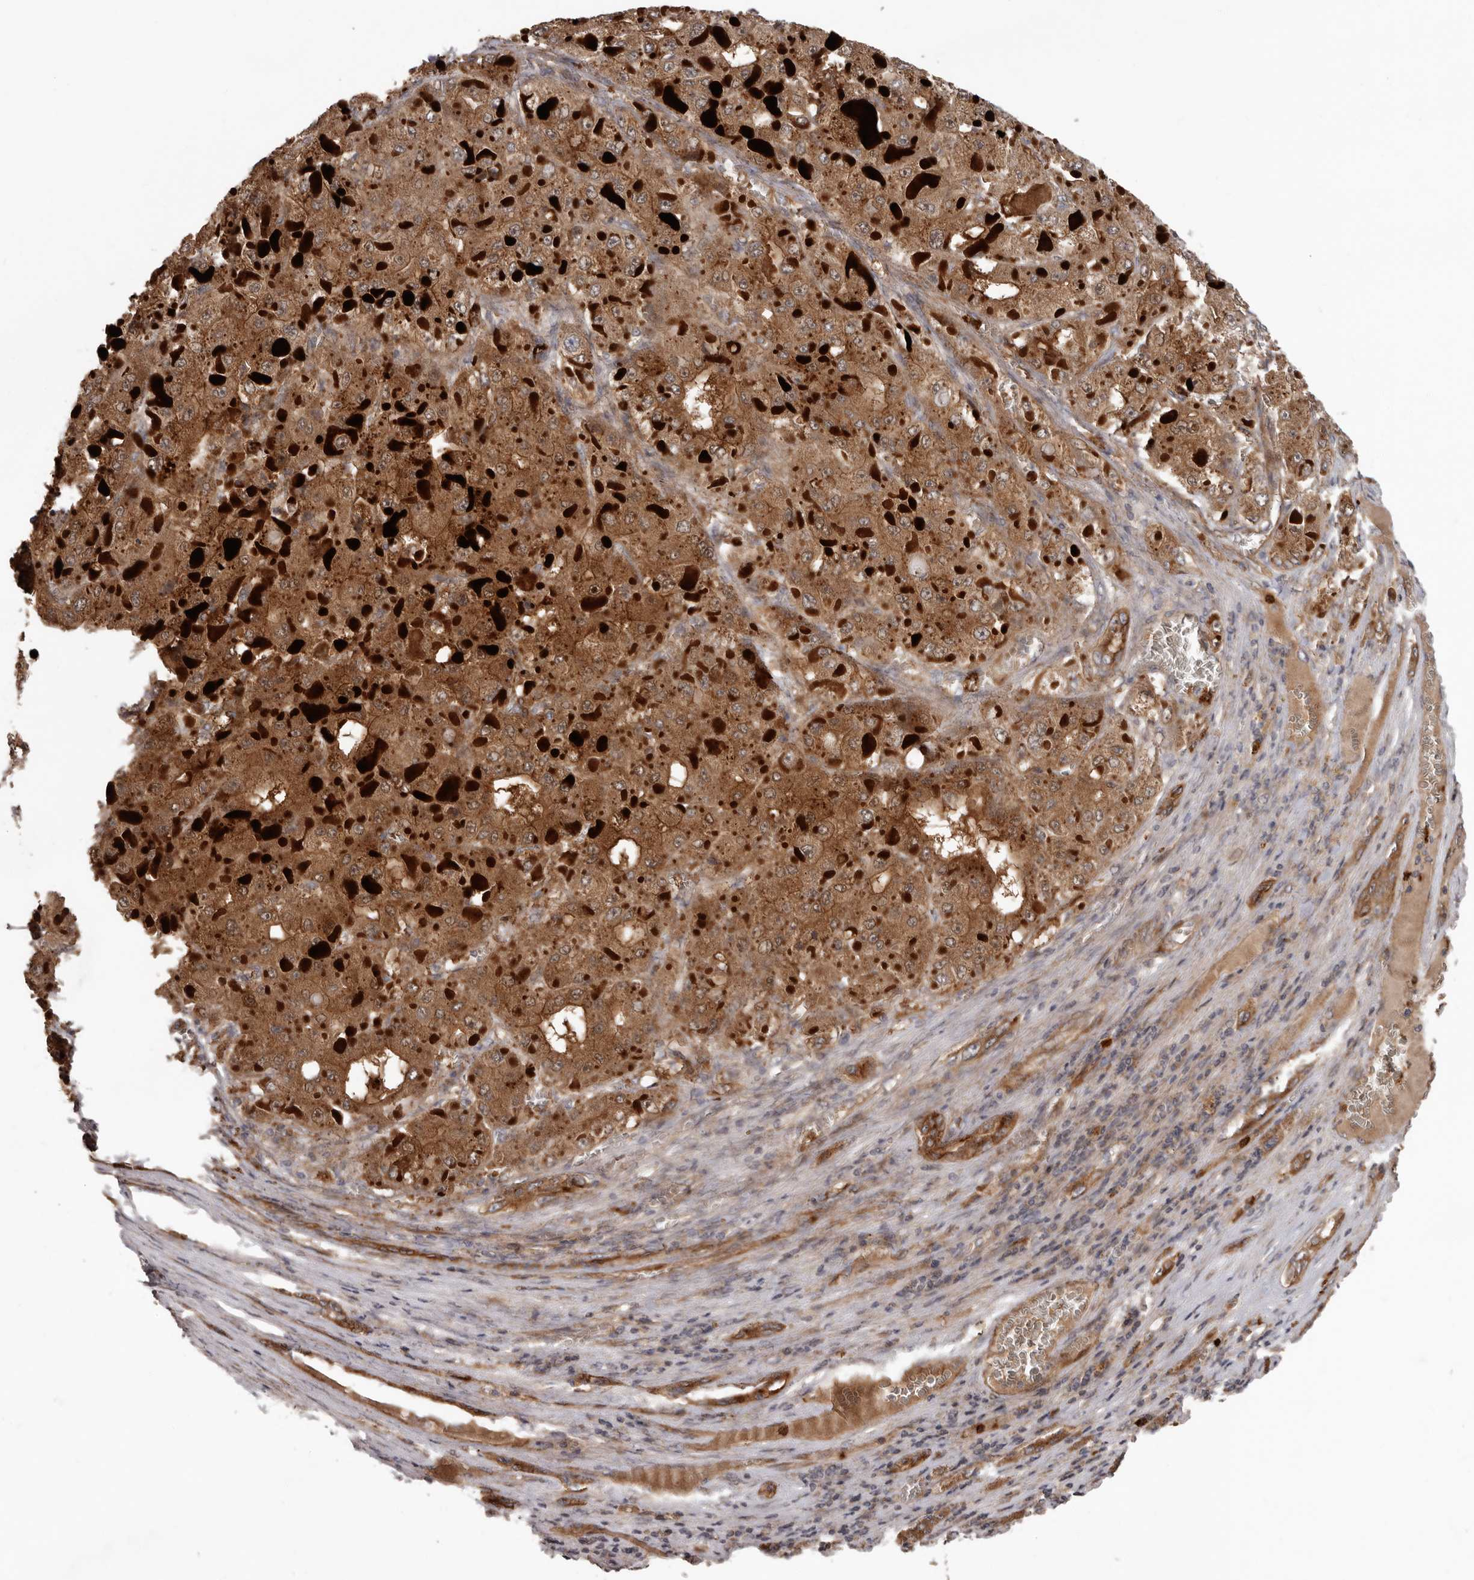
{"staining": {"intensity": "moderate", "quantity": ">75%", "location": "cytoplasmic/membranous"}, "tissue": "liver cancer", "cell_type": "Tumor cells", "image_type": "cancer", "snomed": [{"axis": "morphology", "description": "Carcinoma, Hepatocellular, NOS"}, {"axis": "topography", "description": "Liver"}], "caption": "Liver hepatocellular carcinoma stained for a protein demonstrates moderate cytoplasmic/membranous positivity in tumor cells. Using DAB (brown) and hematoxylin (blue) stains, captured at high magnification using brightfield microscopy.", "gene": "ARHGEF5", "patient": {"sex": "female", "age": 73}}